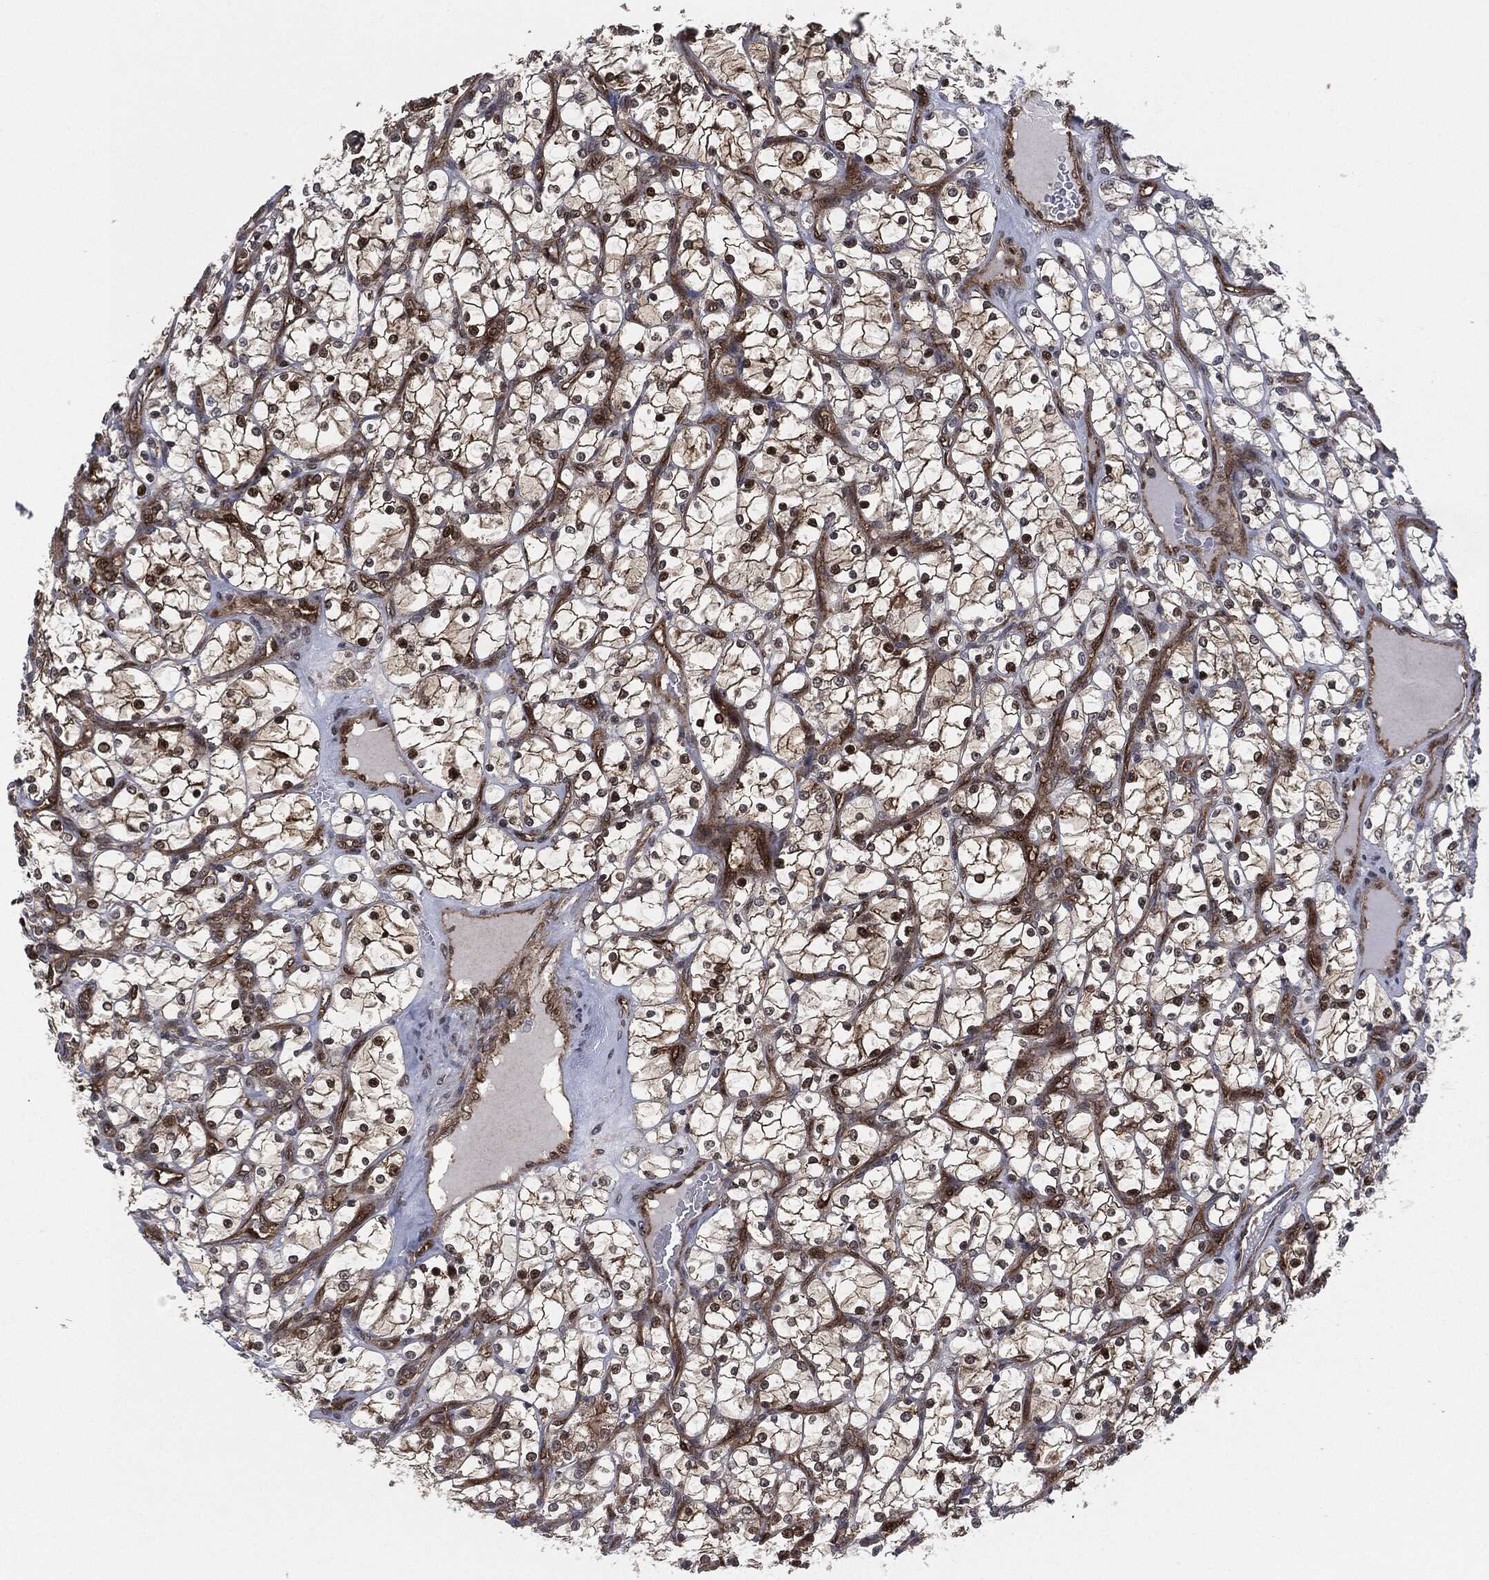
{"staining": {"intensity": "moderate", "quantity": "25%-75%", "location": "cytoplasmic/membranous,nuclear"}, "tissue": "renal cancer", "cell_type": "Tumor cells", "image_type": "cancer", "snomed": [{"axis": "morphology", "description": "Adenocarcinoma, NOS"}, {"axis": "topography", "description": "Kidney"}], "caption": "Renal cancer (adenocarcinoma) tissue displays moderate cytoplasmic/membranous and nuclear positivity in about 25%-75% of tumor cells, visualized by immunohistochemistry.", "gene": "HRAS", "patient": {"sex": "female", "age": 69}}